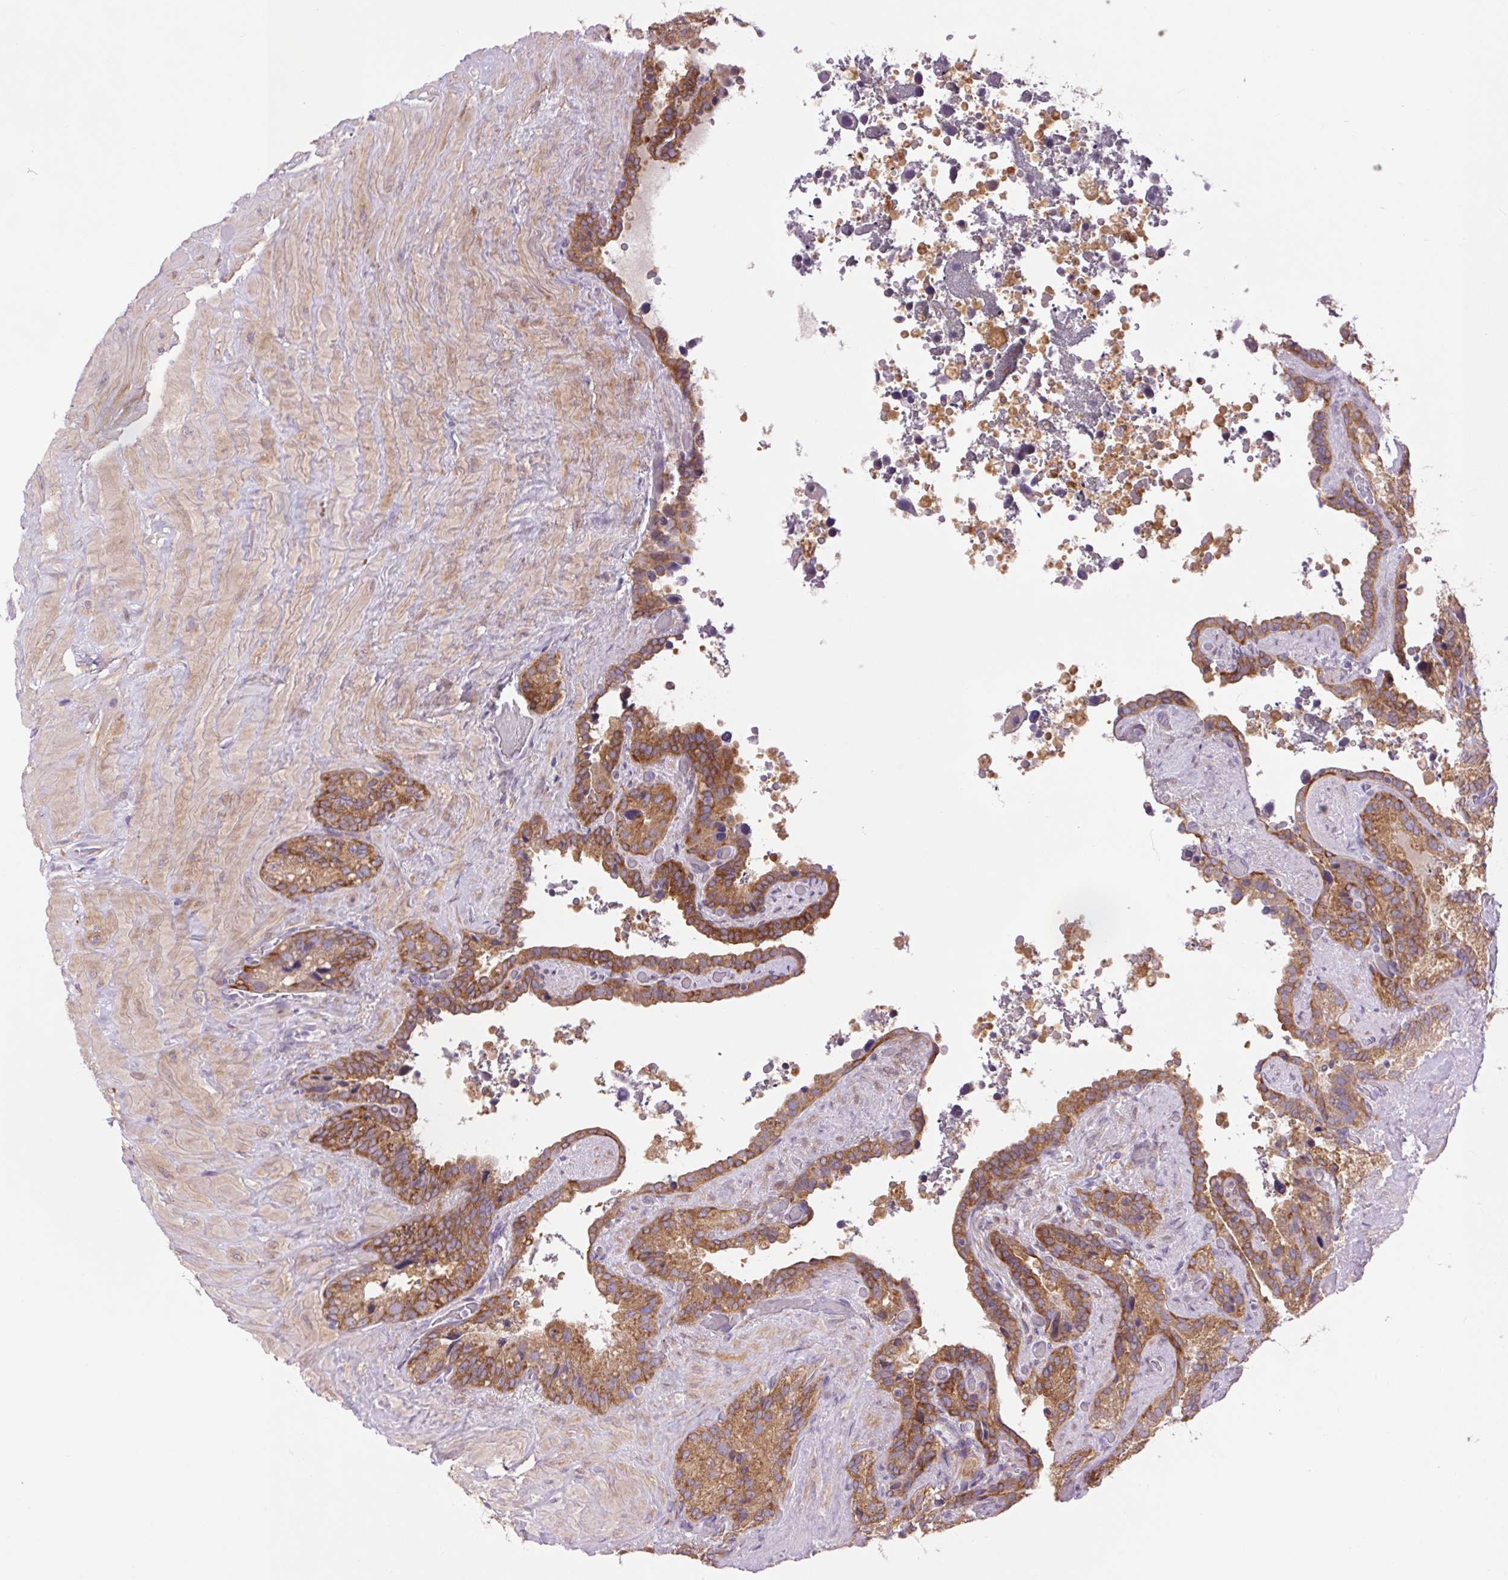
{"staining": {"intensity": "moderate", "quantity": "25%-75%", "location": "cytoplasmic/membranous"}, "tissue": "seminal vesicle", "cell_type": "Glandular cells", "image_type": "normal", "snomed": [{"axis": "morphology", "description": "Normal tissue, NOS"}, {"axis": "topography", "description": "Seminal veicle"}], "caption": "Immunohistochemistry (IHC) histopathology image of normal seminal vesicle: seminal vesicle stained using immunohistochemistry displays medium levels of moderate protein expression localized specifically in the cytoplasmic/membranous of glandular cells, appearing as a cytoplasmic/membranous brown color.", "gene": "SOWAHC", "patient": {"sex": "male", "age": 60}}